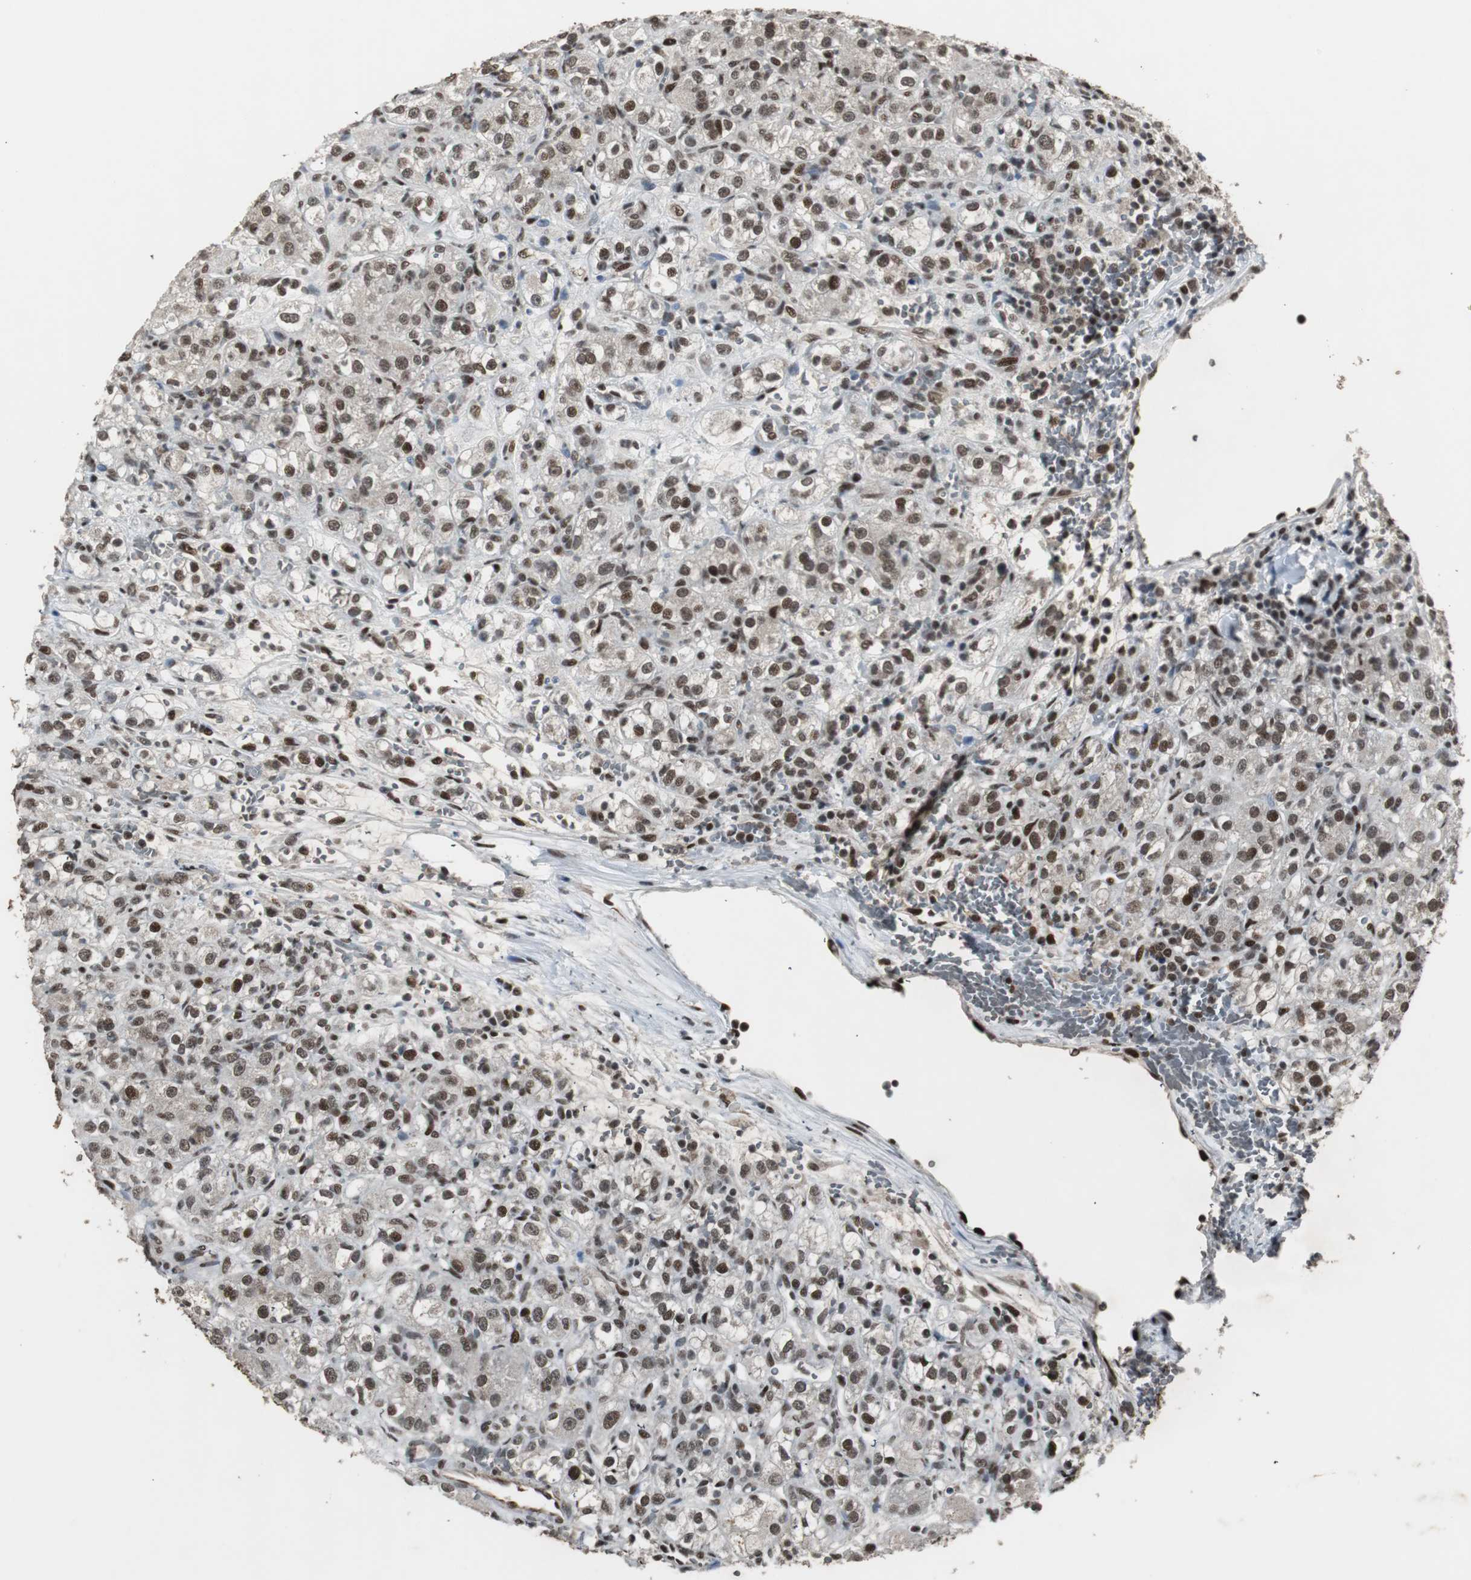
{"staining": {"intensity": "moderate", "quantity": ">75%", "location": "cytoplasmic/membranous,nuclear"}, "tissue": "renal cancer", "cell_type": "Tumor cells", "image_type": "cancer", "snomed": [{"axis": "morphology", "description": "Normal tissue, NOS"}, {"axis": "morphology", "description": "Adenocarcinoma, NOS"}, {"axis": "topography", "description": "Kidney"}], "caption": "This micrograph exhibits immunohistochemistry staining of renal cancer, with medium moderate cytoplasmic/membranous and nuclear expression in about >75% of tumor cells.", "gene": "TAF5", "patient": {"sex": "male", "age": 61}}